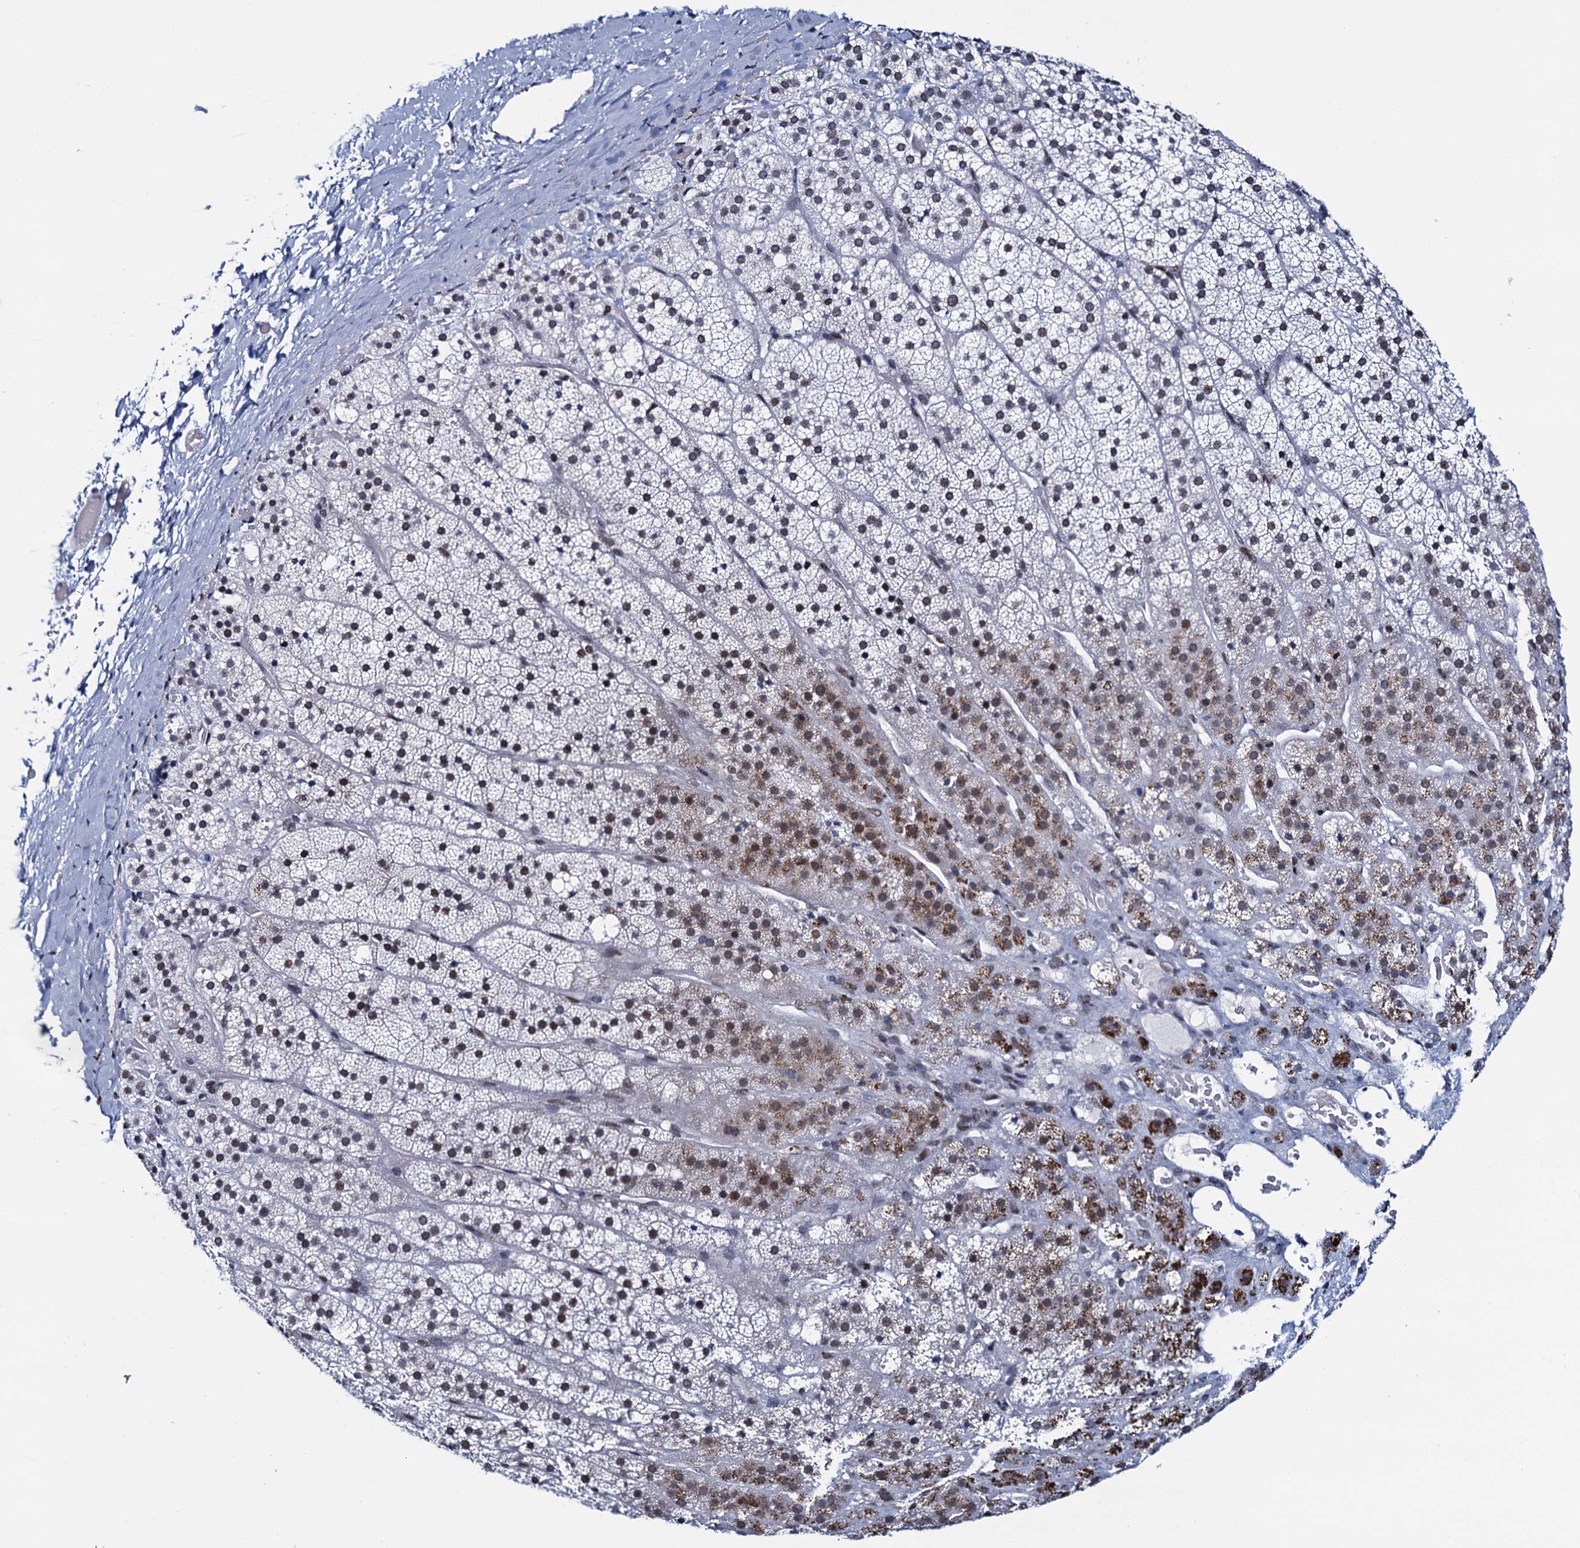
{"staining": {"intensity": "moderate", "quantity": "25%-75%", "location": "nuclear"}, "tissue": "adrenal gland", "cell_type": "Glandular cells", "image_type": "normal", "snomed": [{"axis": "morphology", "description": "Normal tissue, NOS"}, {"axis": "topography", "description": "Adrenal gland"}], "caption": "Moderate nuclear expression is seen in approximately 25%-75% of glandular cells in benign adrenal gland. (Brightfield microscopy of DAB IHC at high magnification).", "gene": "HNRNPUL2", "patient": {"sex": "female", "age": 44}}